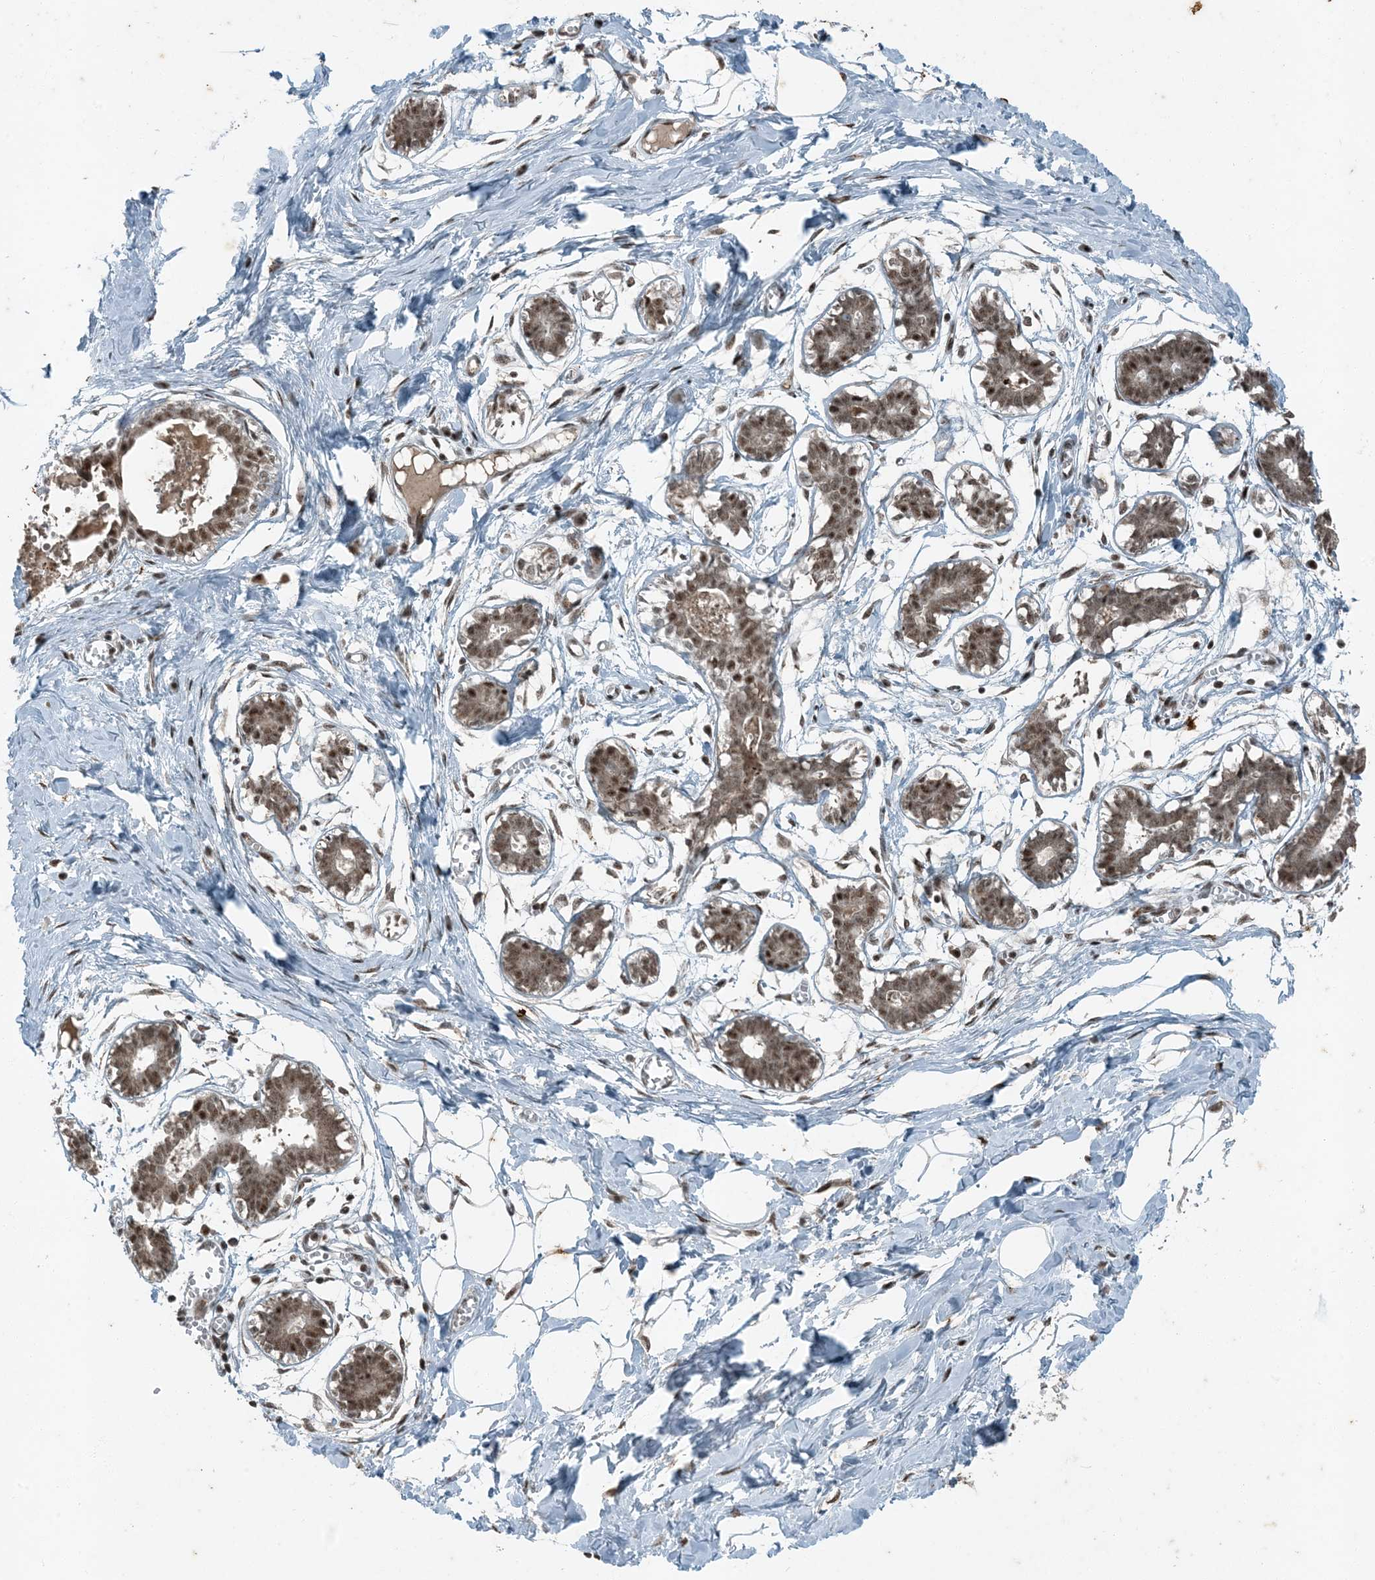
{"staining": {"intensity": "weak", "quantity": ">75%", "location": "nuclear"}, "tissue": "breast", "cell_type": "Adipocytes", "image_type": "normal", "snomed": [{"axis": "morphology", "description": "Normal tissue, NOS"}, {"axis": "topography", "description": "Breast"}], "caption": "IHC (DAB (3,3'-diaminobenzidine)) staining of normal breast displays weak nuclear protein positivity in approximately >75% of adipocytes. Immunohistochemistry stains the protein of interest in brown and the nuclei are stained blue.", "gene": "TADA2B", "patient": {"sex": "female", "age": 27}}